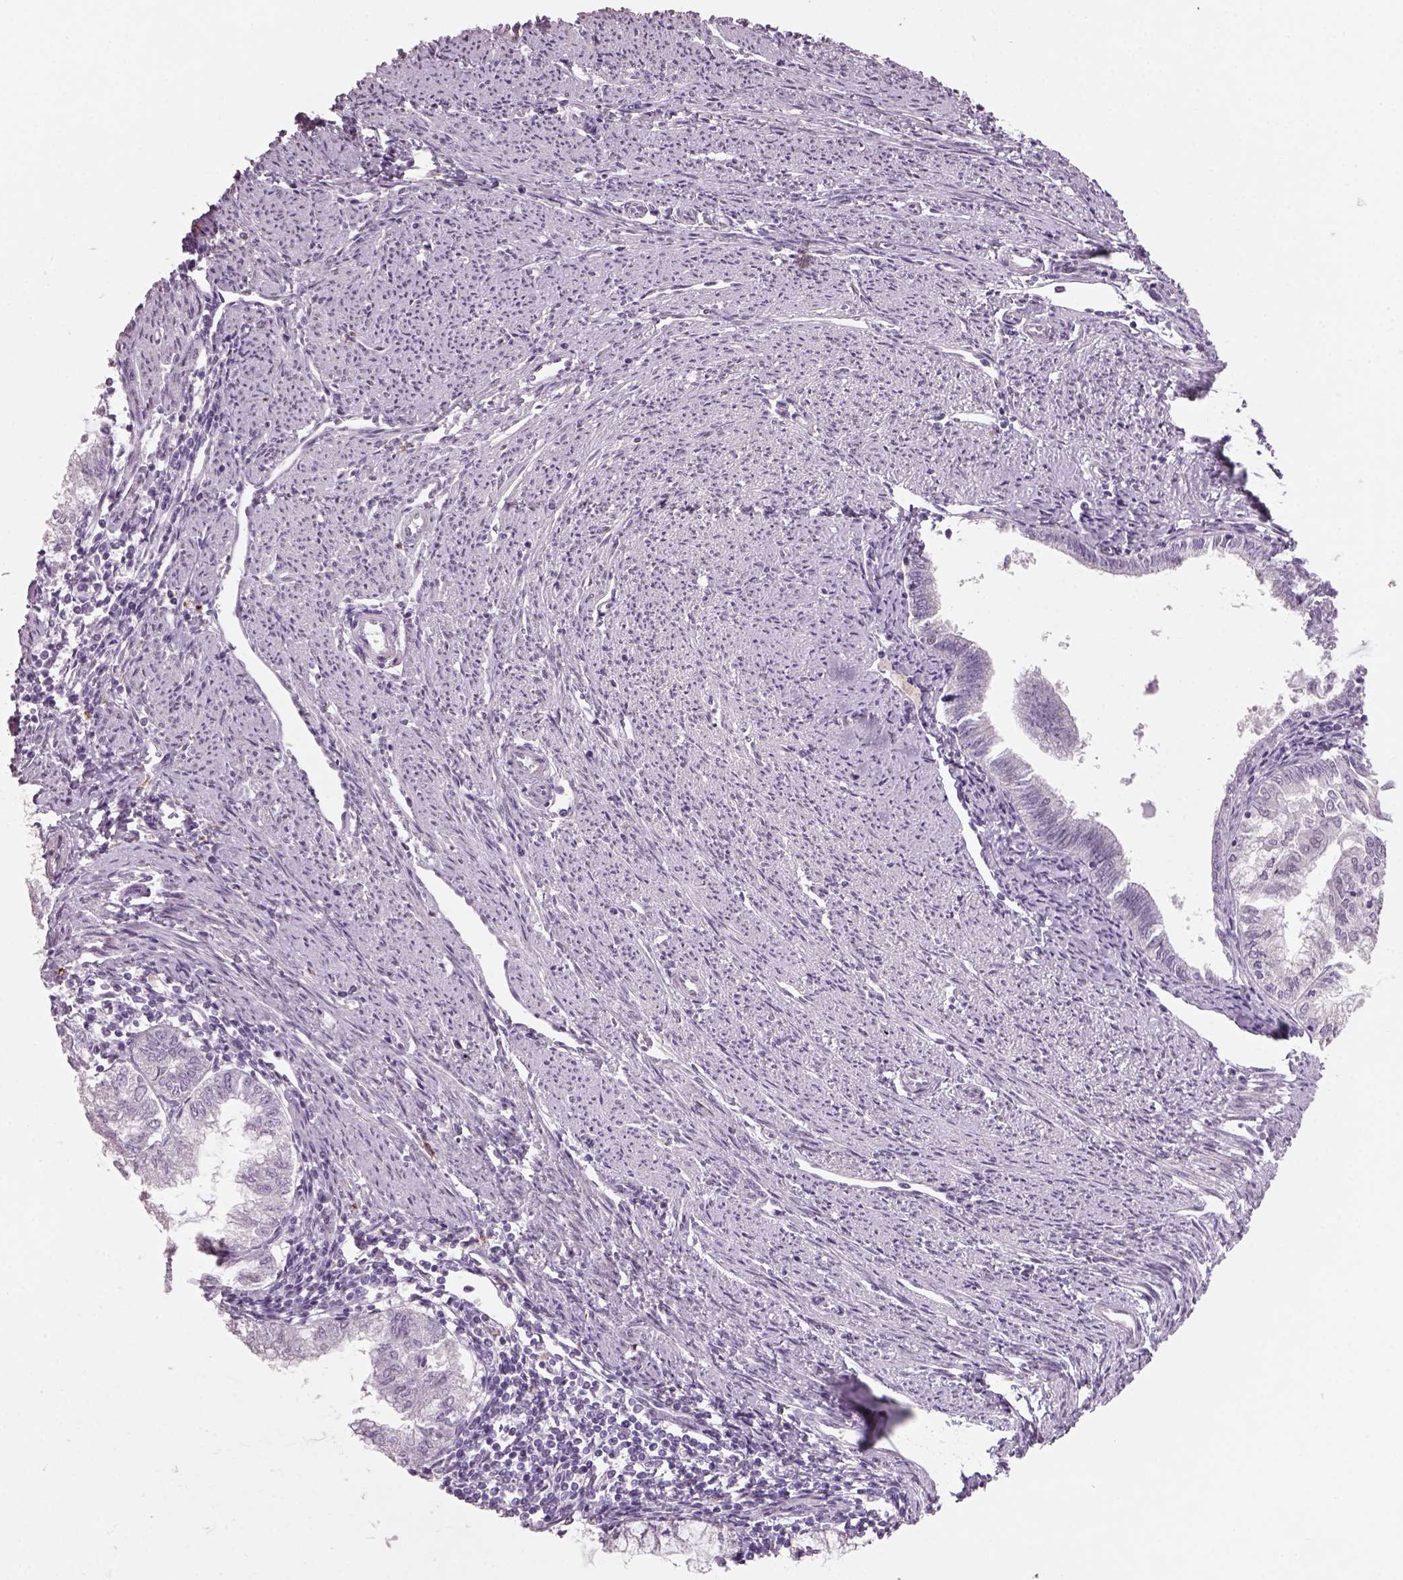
{"staining": {"intensity": "negative", "quantity": "none", "location": "none"}, "tissue": "endometrial cancer", "cell_type": "Tumor cells", "image_type": "cancer", "snomed": [{"axis": "morphology", "description": "Adenocarcinoma, NOS"}, {"axis": "topography", "description": "Endometrium"}], "caption": "Endometrial cancer stained for a protein using immunohistochemistry (IHC) displays no staining tumor cells.", "gene": "NAT8", "patient": {"sex": "female", "age": 79}}